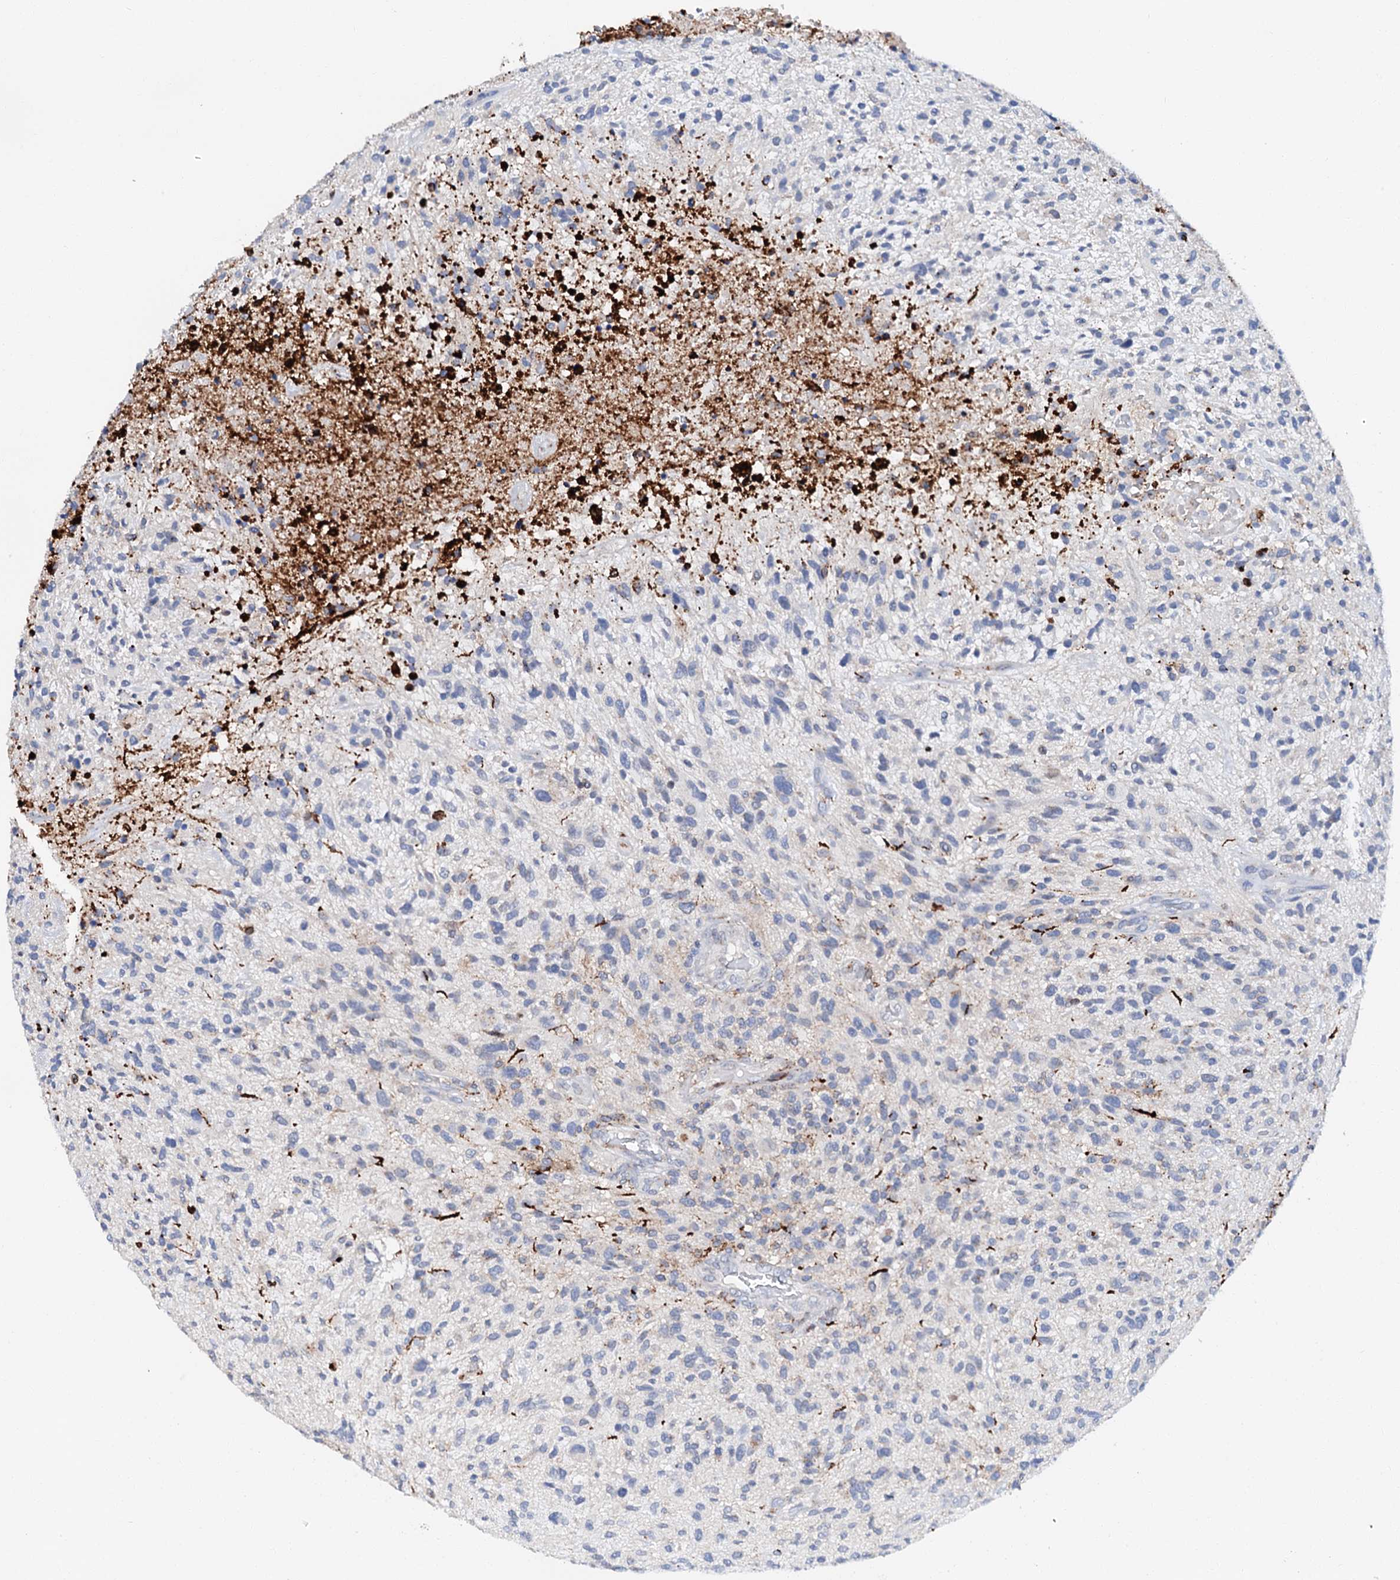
{"staining": {"intensity": "negative", "quantity": "none", "location": "none"}, "tissue": "glioma", "cell_type": "Tumor cells", "image_type": "cancer", "snomed": [{"axis": "morphology", "description": "Glioma, malignant, High grade"}, {"axis": "topography", "description": "Brain"}], "caption": "The photomicrograph exhibits no significant expression in tumor cells of malignant high-grade glioma.", "gene": "MED13L", "patient": {"sex": "male", "age": 47}}